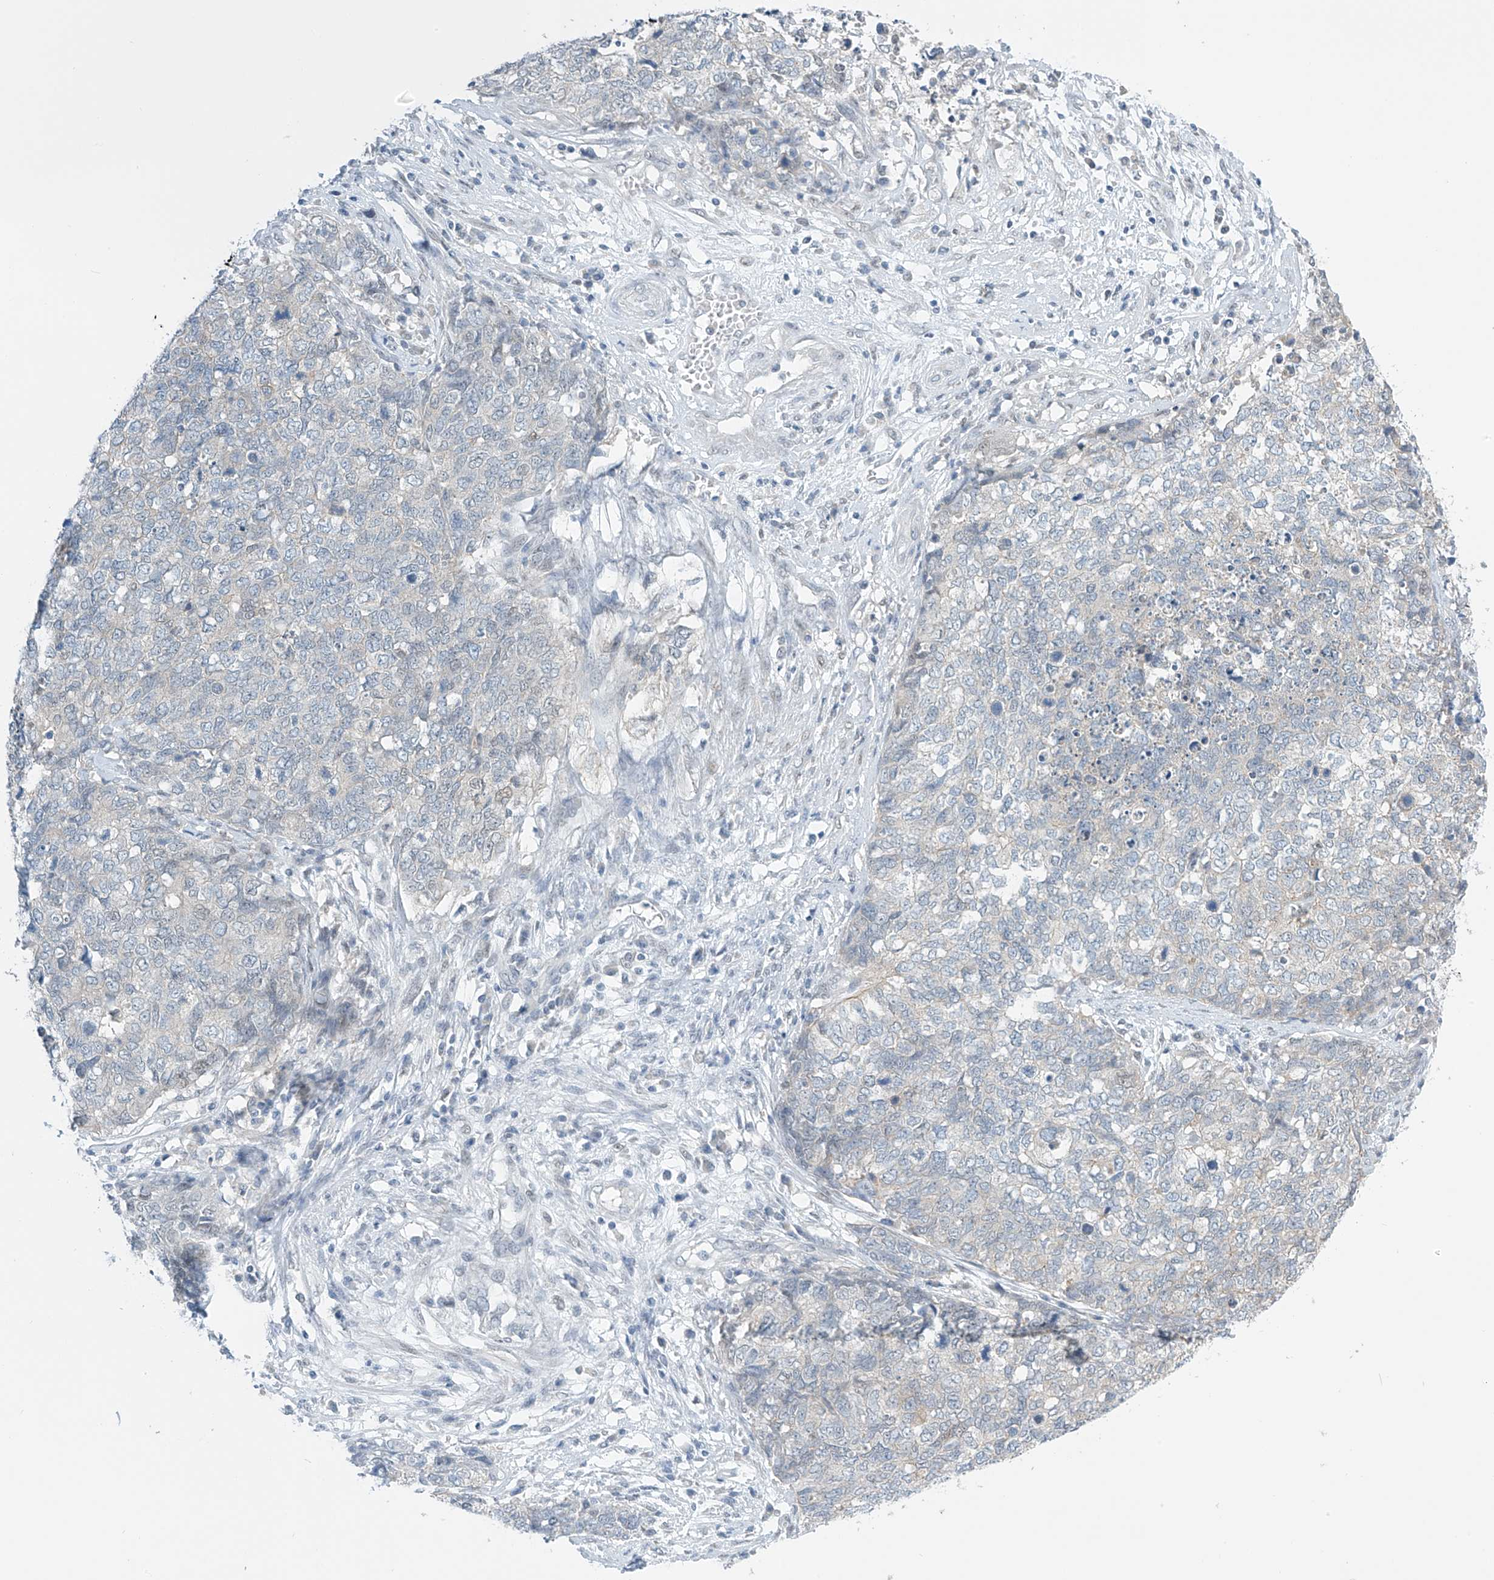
{"staining": {"intensity": "negative", "quantity": "none", "location": "none"}, "tissue": "cervical cancer", "cell_type": "Tumor cells", "image_type": "cancer", "snomed": [{"axis": "morphology", "description": "Squamous cell carcinoma, NOS"}, {"axis": "topography", "description": "Cervix"}], "caption": "Immunohistochemistry micrograph of human cervical cancer (squamous cell carcinoma) stained for a protein (brown), which exhibits no expression in tumor cells.", "gene": "APLF", "patient": {"sex": "female", "age": 63}}